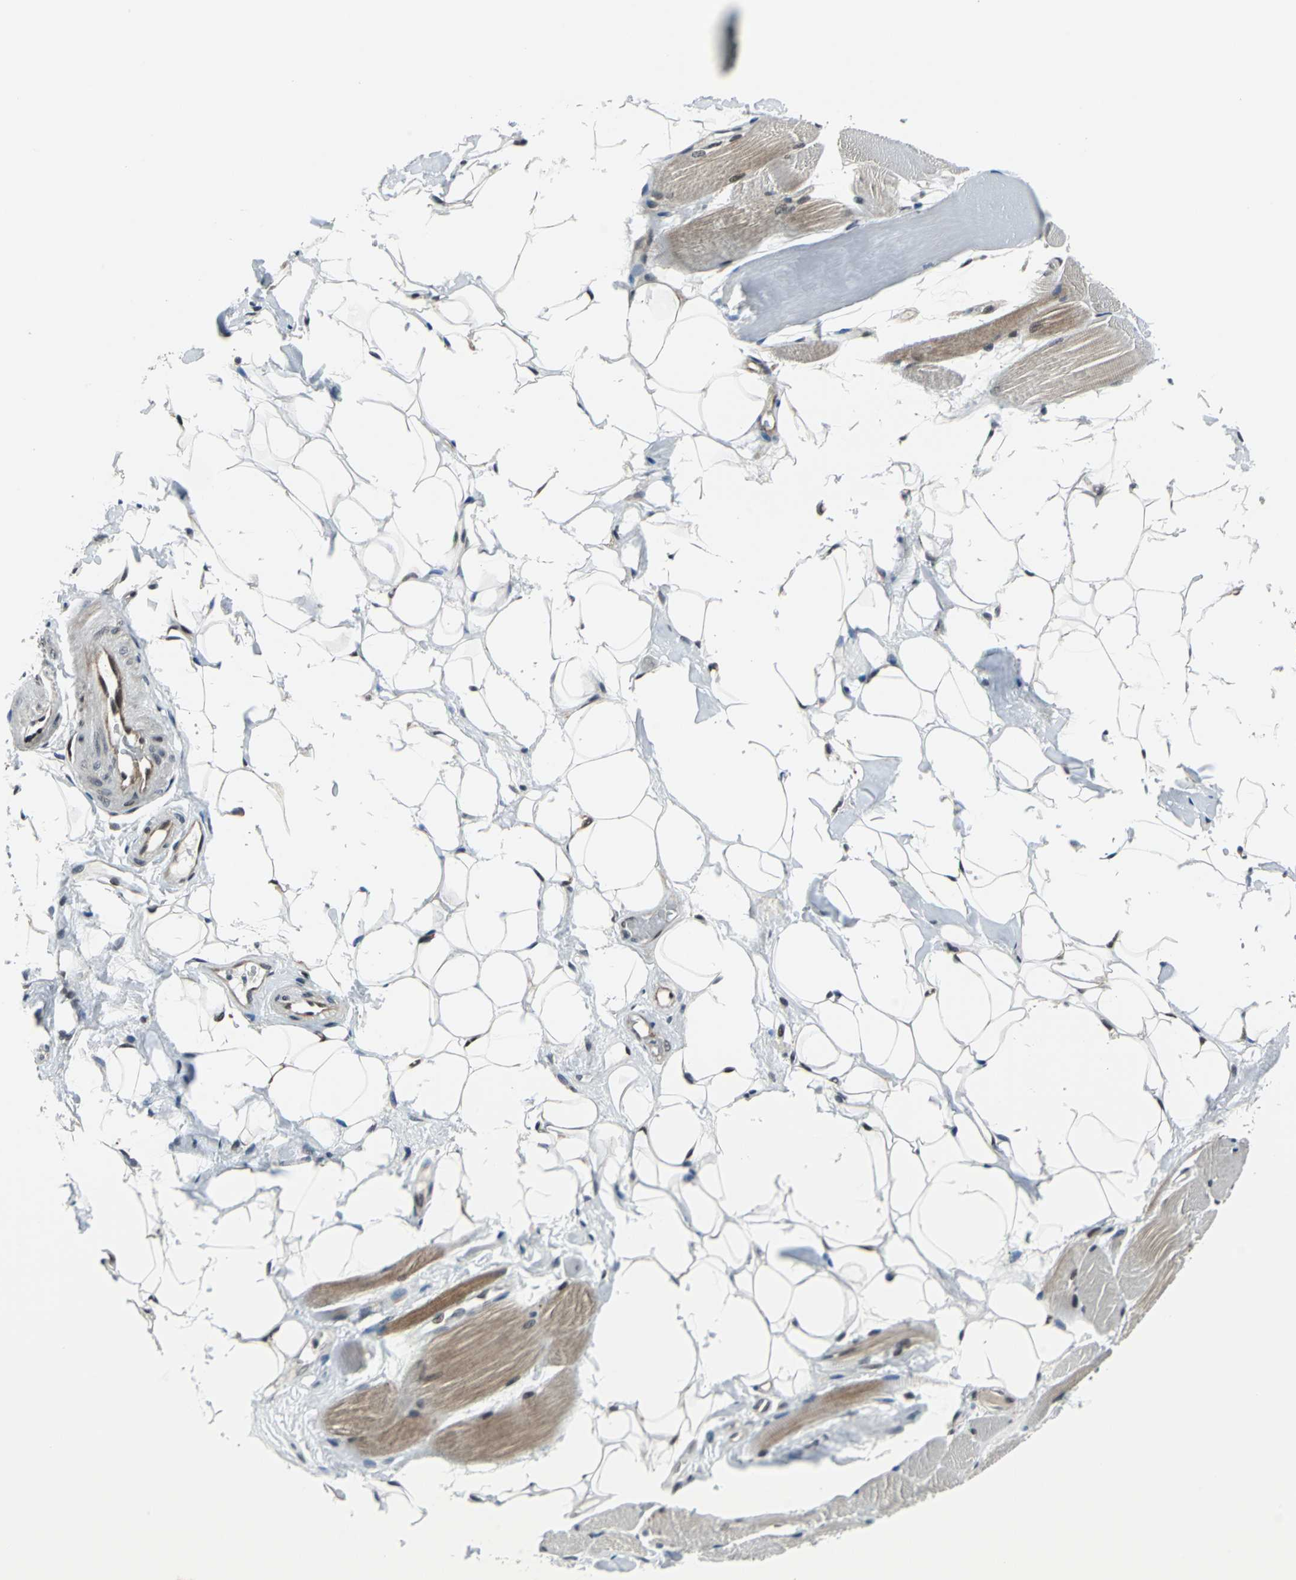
{"staining": {"intensity": "moderate", "quantity": "25%-75%", "location": "cytoplasmic/membranous,nuclear"}, "tissue": "skeletal muscle", "cell_type": "Myocytes", "image_type": "normal", "snomed": [{"axis": "morphology", "description": "Normal tissue, NOS"}, {"axis": "topography", "description": "Skeletal muscle"}, {"axis": "topography", "description": "Peripheral nerve tissue"}], "caption": "The photomicrograph shows immunohistochemical staining of unremarkable skeletal muscle. There is moderate cytoplasmic/membranous,nuclear expression is identified in about 25%-75% of myocytes. (DAB (3,3'-diaminobenzidine) IHC with brightfield microscopy, high magnification).", "gene": "POLR3K", "patient": {"sex": "female", "age": 84}}